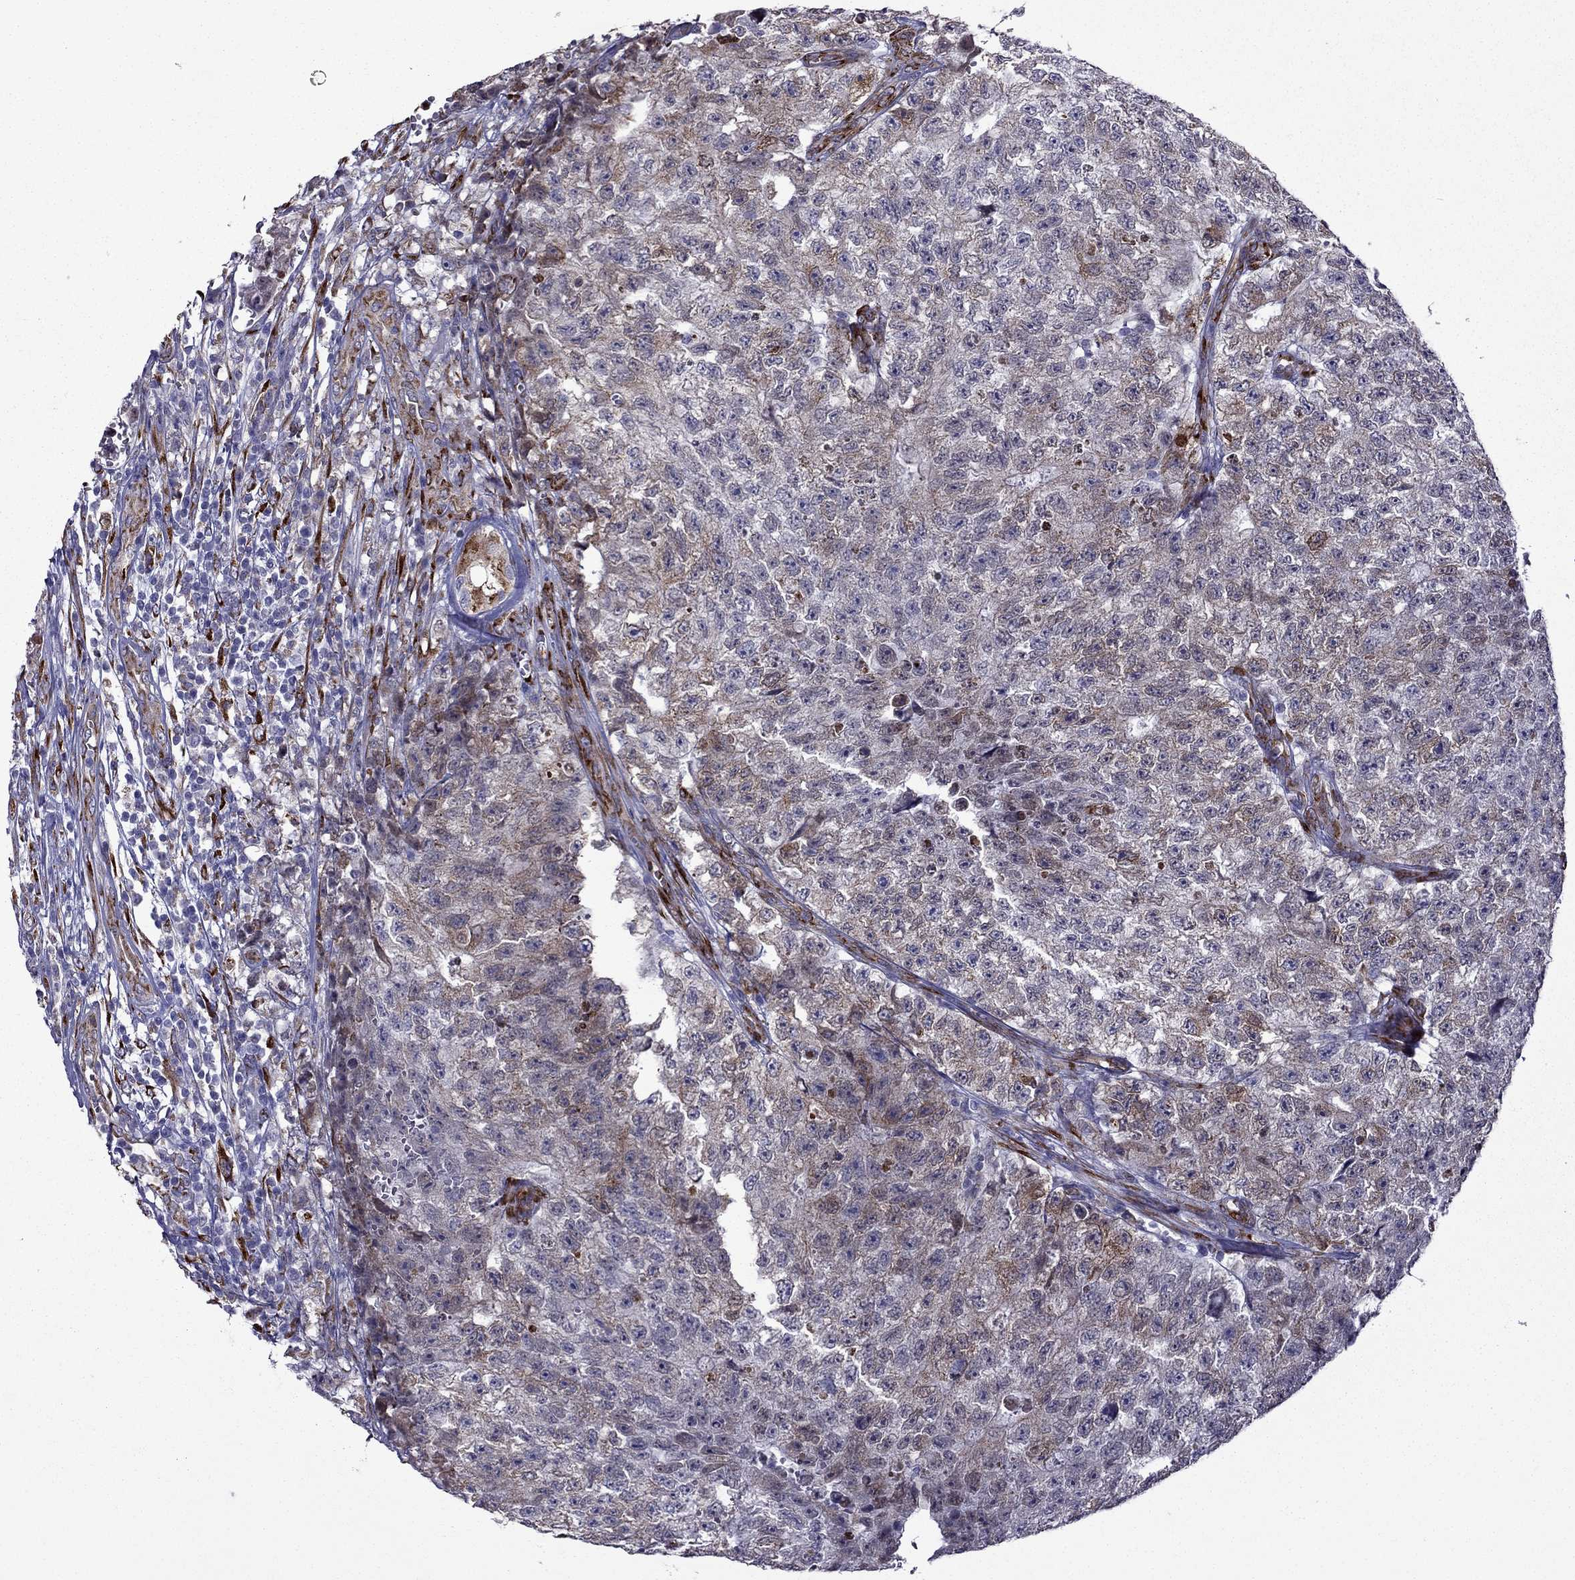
{"staining": {"intensity": "moderate", "quantity": "25%-75%", "location": "cytoplasmic/membranous"}, "tissue": "testis cancer", "cell_type": "Tumor cells", "image_type": "cancer", "snomed": [{"axis": "morphology", "description": "Seminoma, NOS"}, {"axis": "morphology", "description": "Carcinoma, Embryonal, NOS"}, {"axis": "topography", "description": "Testis"}], "caption": "Testis cancer was stained to show a protein in brown. There is medium levels of moderate cytoplasmic/membranous expression in approximately 25%-75% of tumor cells. (DAB (3,3'-diaminobenzidine) IHC, brown staining for protein, blue staining for nuclei).", "gene": "IKBIP", "patient": {"sex": "male", "age": 22}}